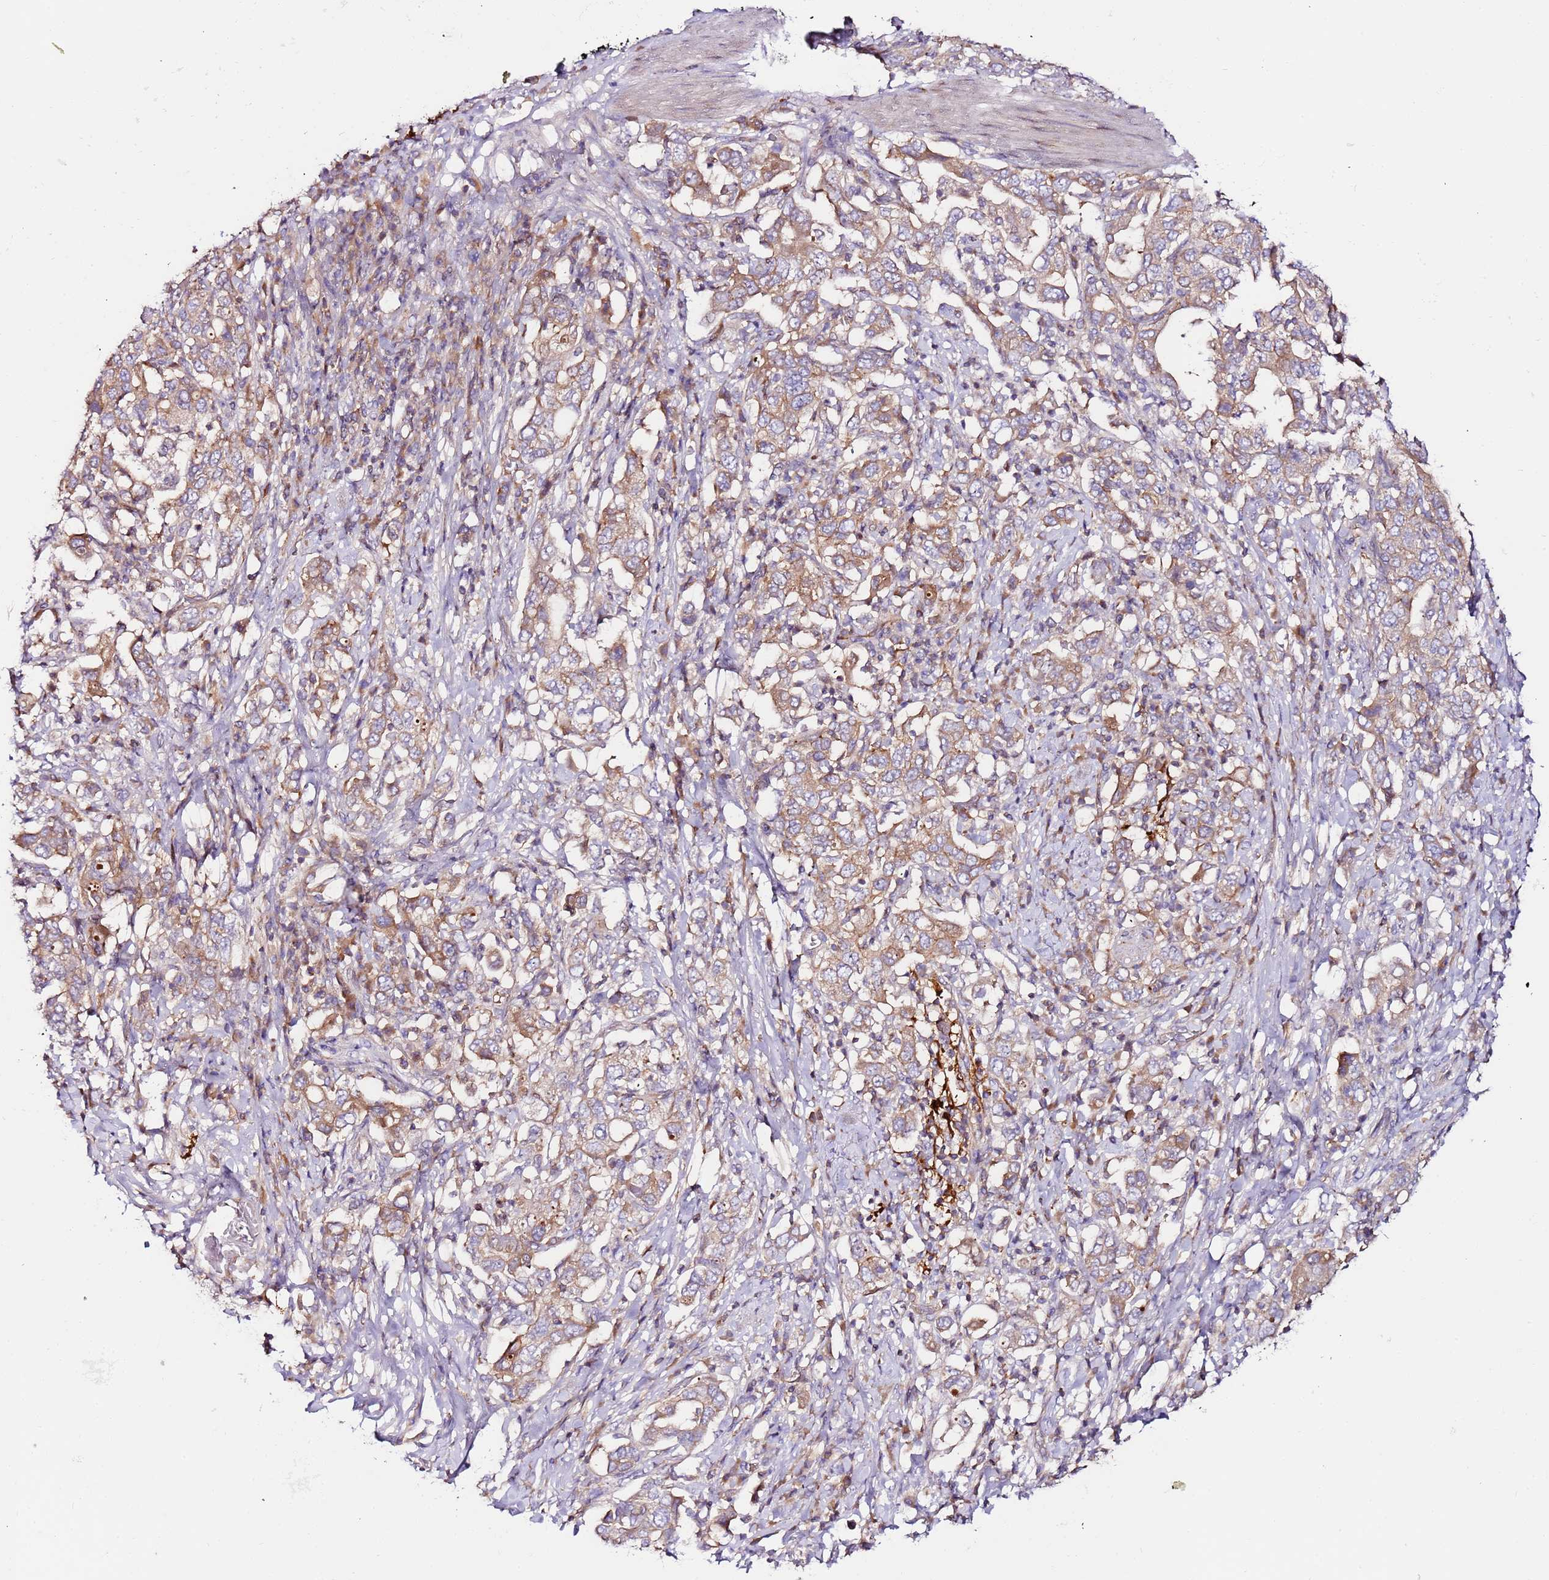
{"staining": {"intensity": "moderate", "quantity": ">75%", "location": "cytoplasmic/membranous"}, "tissue": "stomach cancer", "cell_type": "Tumor cells", "image_type": "cancer", "snomed": [{"axis": "morphology", "description": "Adenocarcinoma, NOS"}, {"axis": "topography", "description": "Stomach, upper"}, {"axis": "topography", "description": "Stomach"}], "caption": "This micrograph shows IHC staining of human stomach adenocarcinoma, with medium moderate cytoplasmic/membranous positivity in approximately >75% of tumor cells.", "gene": "FLVCR1", "patient": {"sex": "male", "age": 62}}